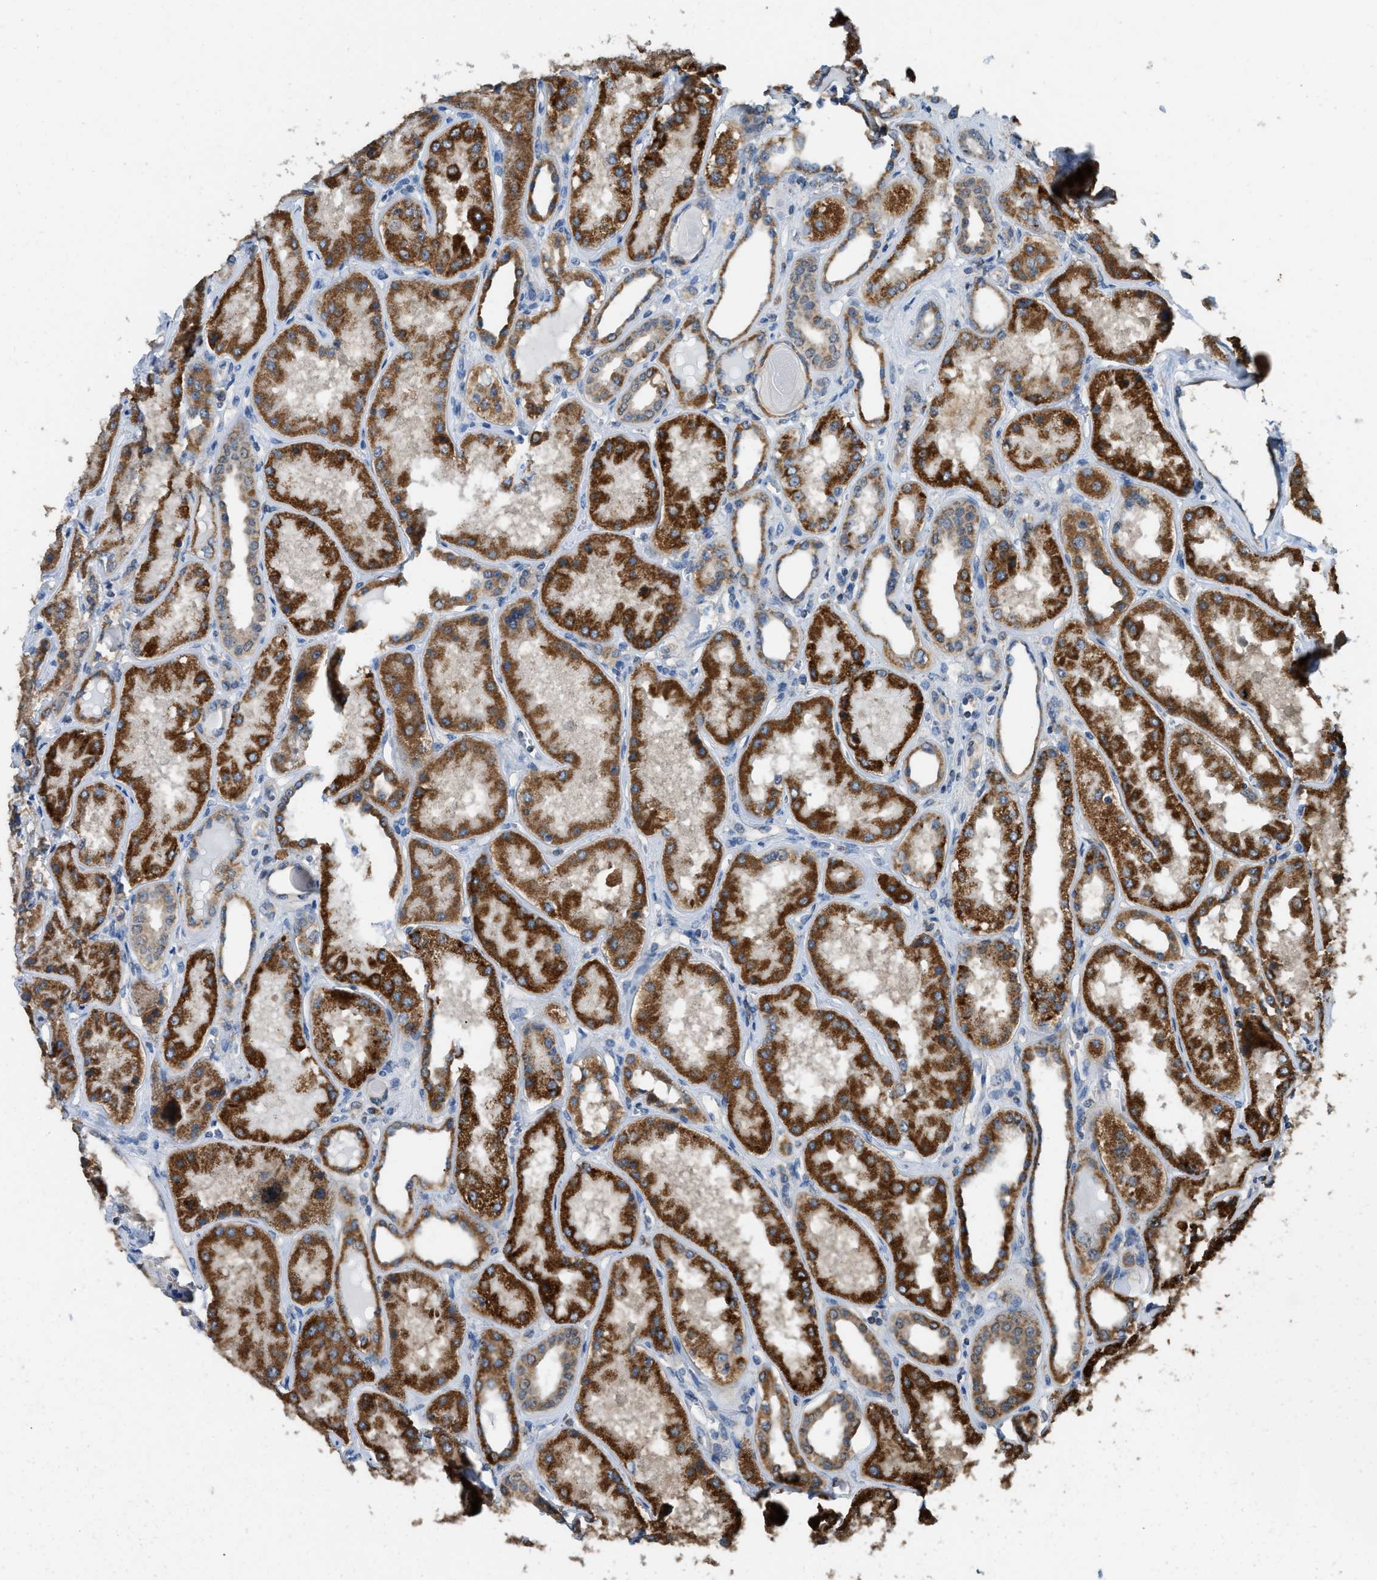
{"staining": {"intensity": "moderate", "quantity": "<25%", "location": "cytoplasmic/membranous"}, "tissue": "kidney", "cell_type": "Cells in glomeruli", "image_type": "normal", "snomed": [{"axis": "morphology", "description": "Normal tissue, NOS"}, {"axis": "topography", "description": "Kidney"}], "caption": "An image of kidney stained for a protein exhibits moderate cytoplasmic/membranous brown staining in cells in glomeruli. Ihc stains the protein in brown and the nuclei are stained blue.", "gene": "ETFB", "patient": {"sex": "female", "age": 56}}